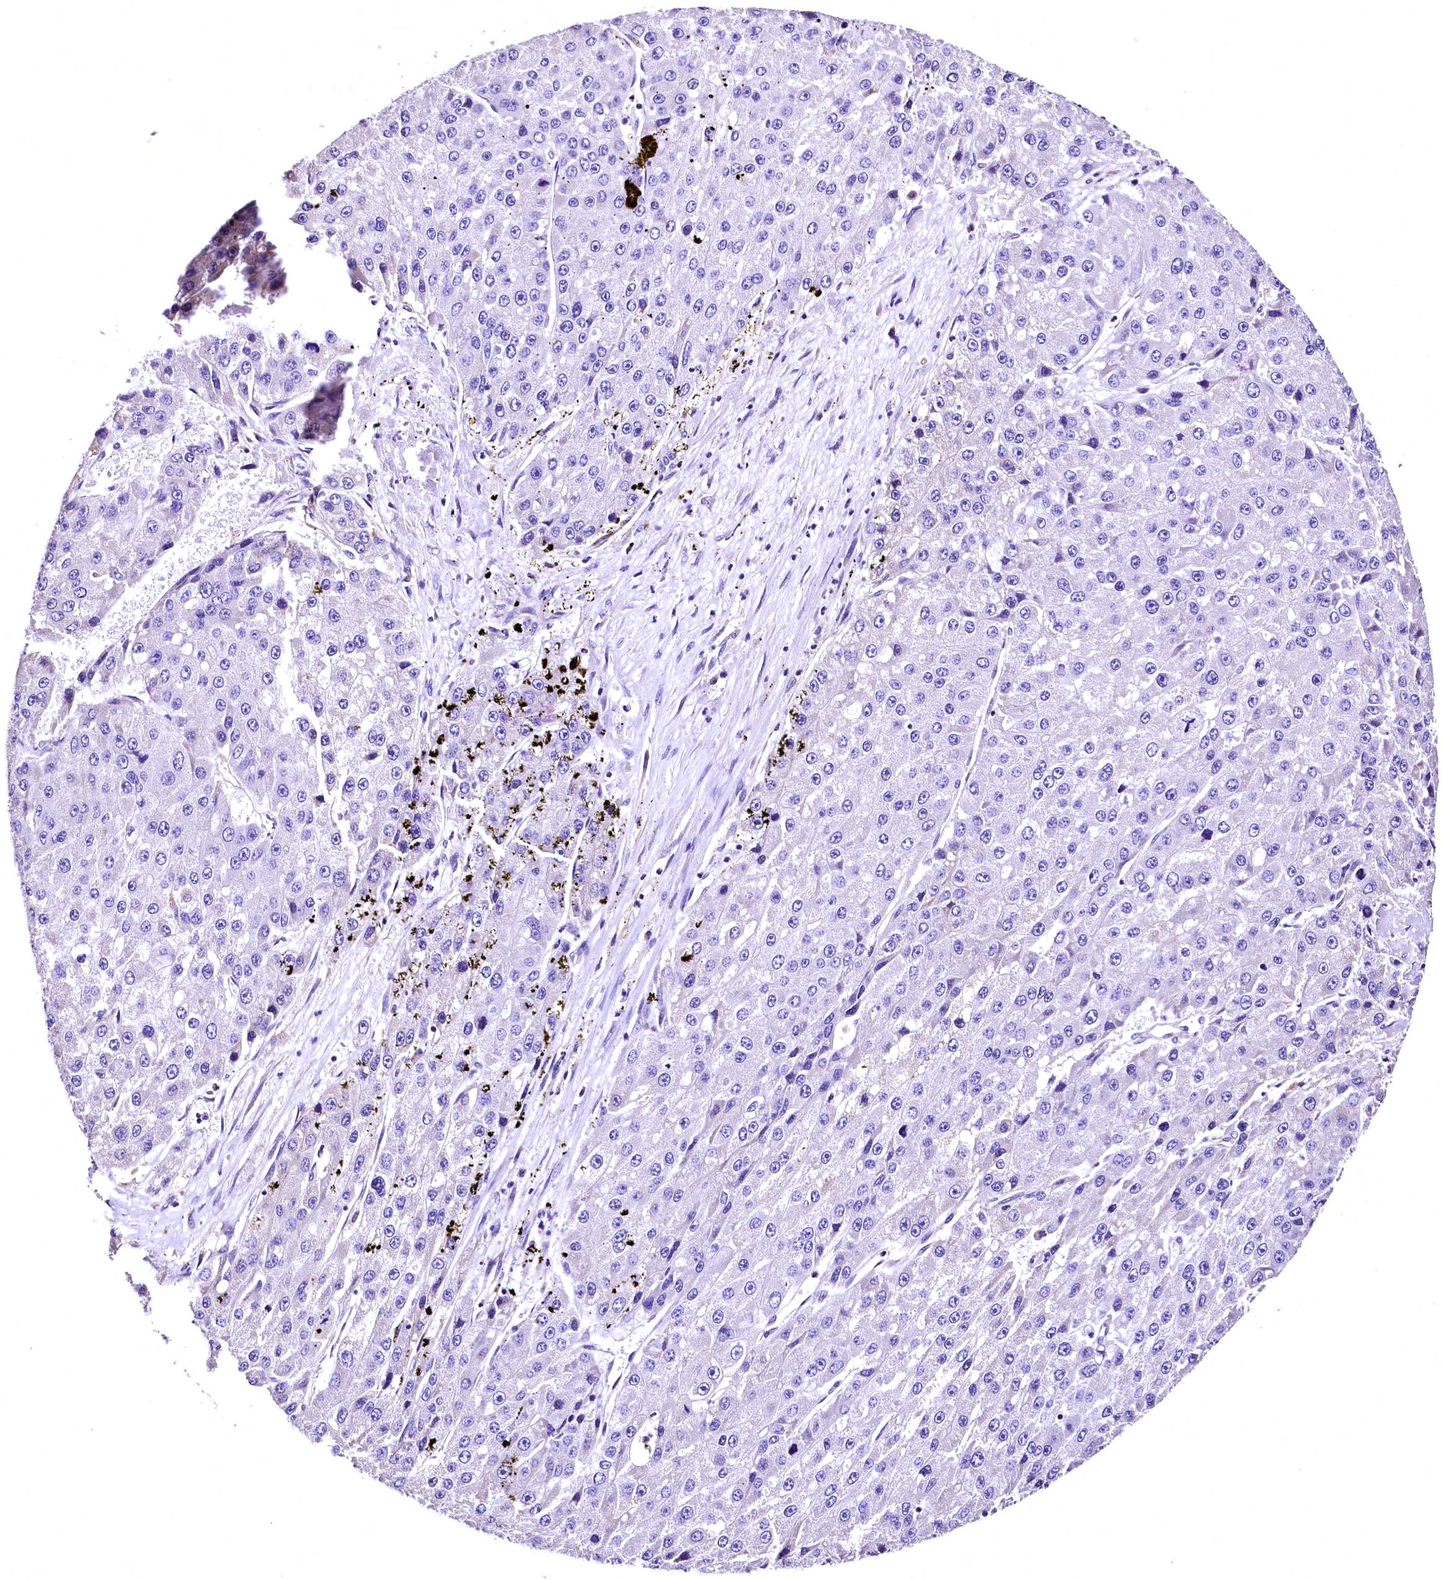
{"staining": {"intensity": "negative", "quantity": "none", "location": "none"}, "tissue": "liver cancer", "cell_type": "Tumor cells", "image_type": "cancer", "snomed": [{"axis": "morphology", "description": "Carcinoma, Hepatocellular, NOS"}, {"axis": "topography", "description": "Liver"}], "caption": "Tumor cells show no significant positivity in liver cancer (hepatocellular carcinoma).", "gene": "LRSAM1", "patient": {"sex": "female", "age": 73}}